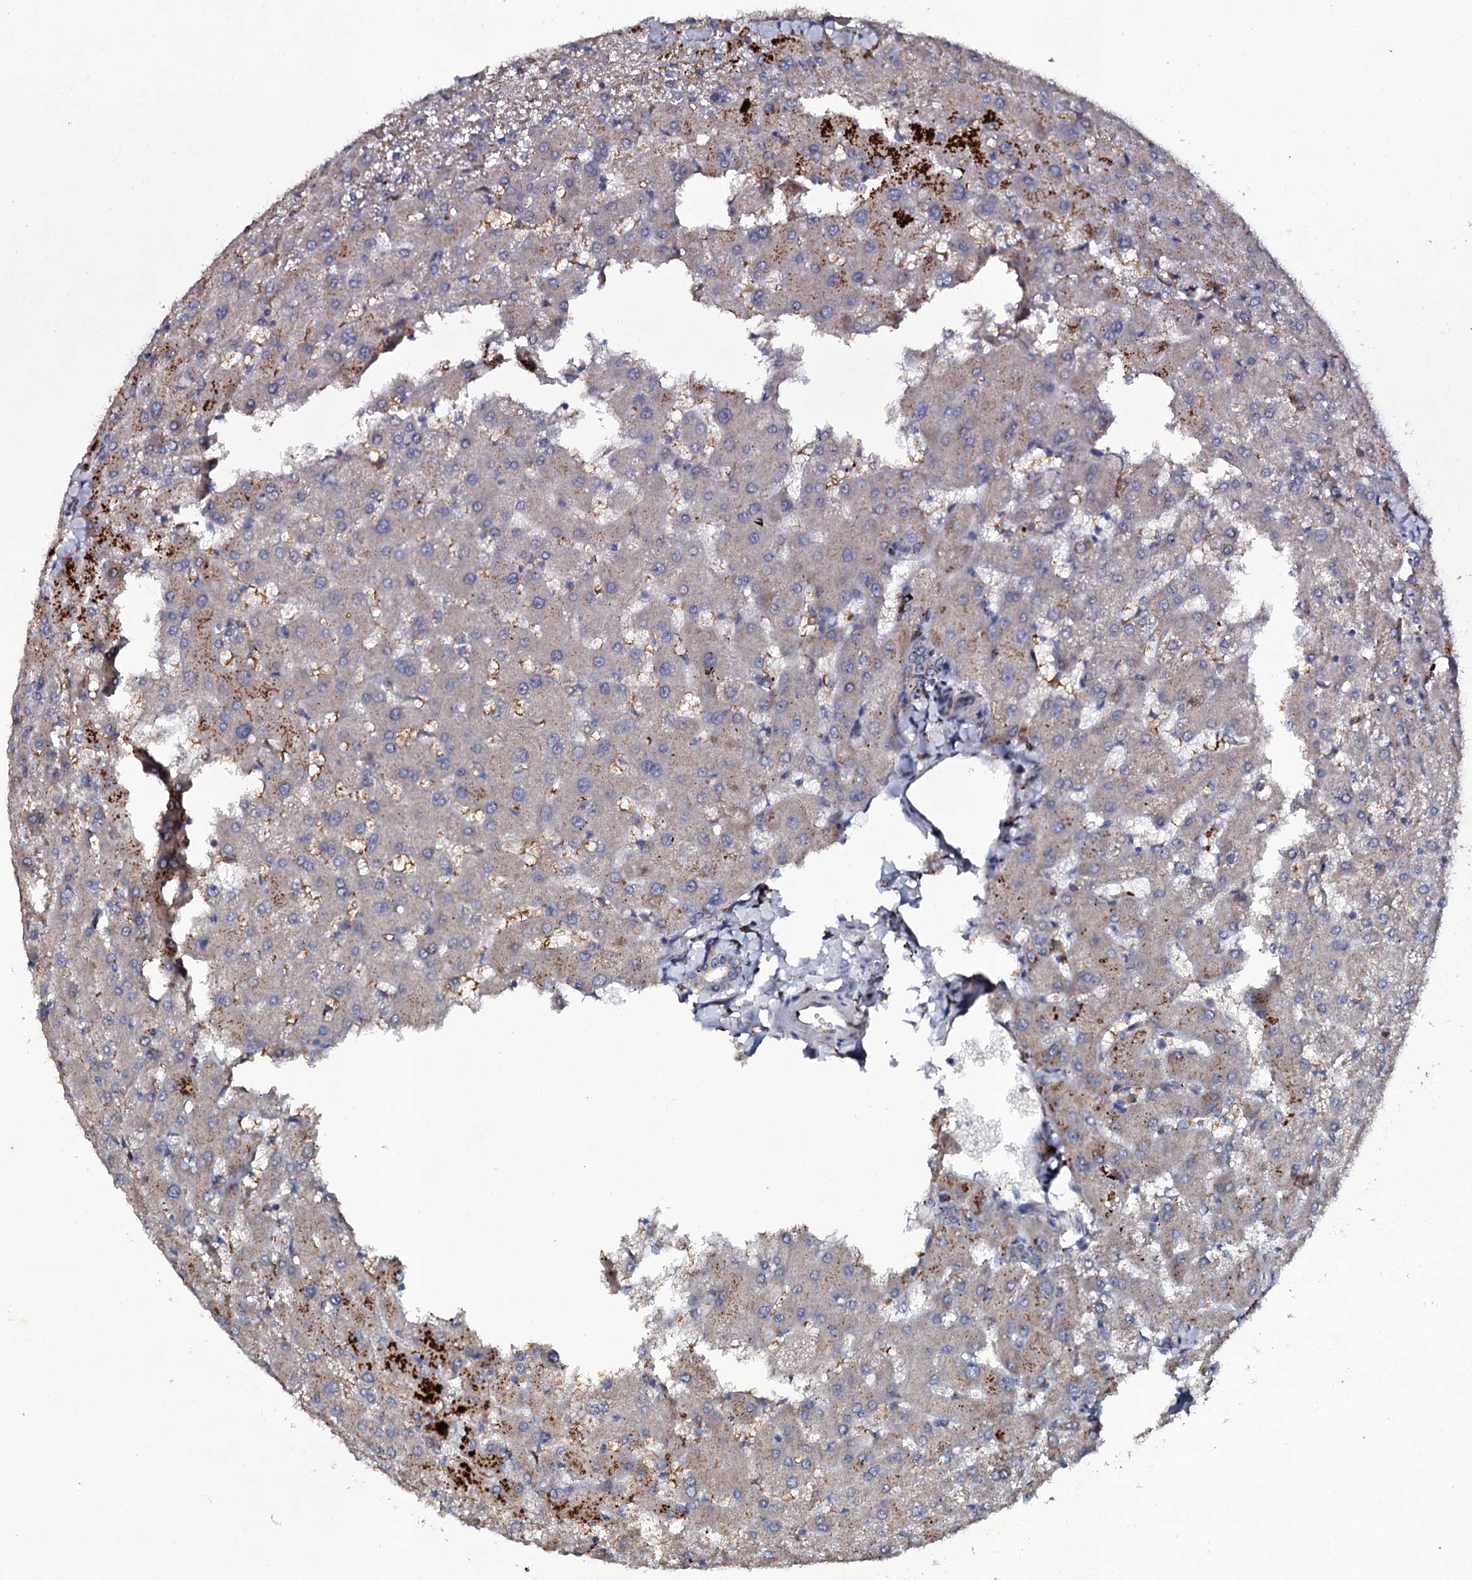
{"staining": {"intensity": "negative", "quantity": "none", "location": "none"}, "tissue": "liver", "cell_type": "Cholangiocytes", "image_type": "normal", "snomed": [{"axis": "morphology", "description": "Normal tissue, NOS"}, {"axis": "topography", "description": "Liver"}], "caption": "Immunohistochemical staining of benign liver shows no significant staining in cholangiocytes.", "gene": "LRRC28", "patient": {"sex": "female", "age": 63}}